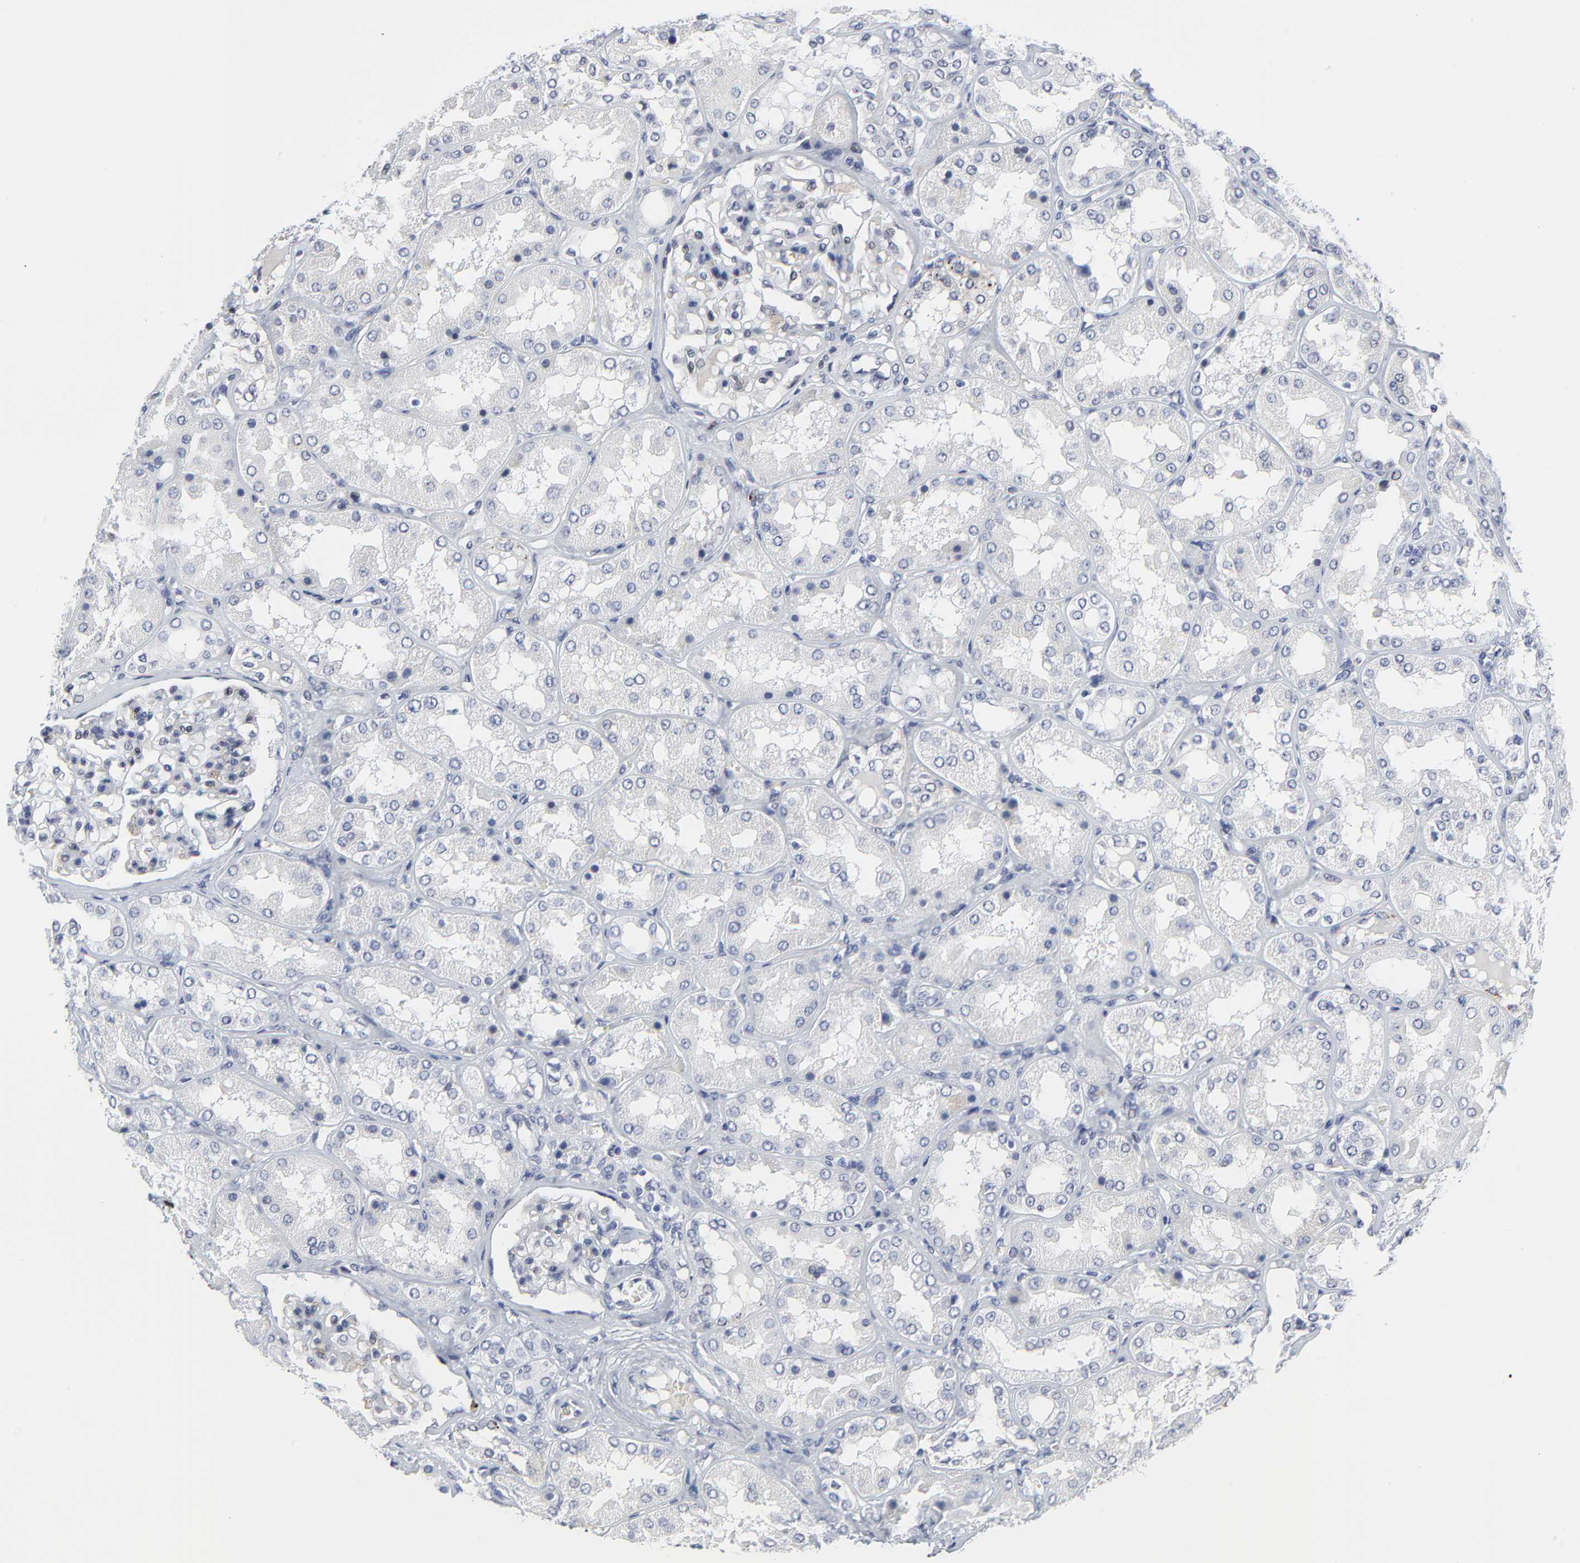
{"staining": {"intensity": "moderate", "quantity": "<25%", "location": "nuclear"}, "tissue": "kidney", "cell_type": "Cells in glomeruli", "image_type": "normal", "snomed": [{"axis": "morphology", "description": "Normal tissue, NOS"}, {"axis": "topography", "description": "Kidney"}], "caption": "IHC micrograph of benign kidney: kidney stained using immunohistochemistry (IHC) demonstrates low levels of moderate protein expression localized specifically in the nuclear of cells in glomeruli, appearing as a nuclear brown color.", "gene": "ZNF589", "patient": {"sex": "female", "age": 56}}